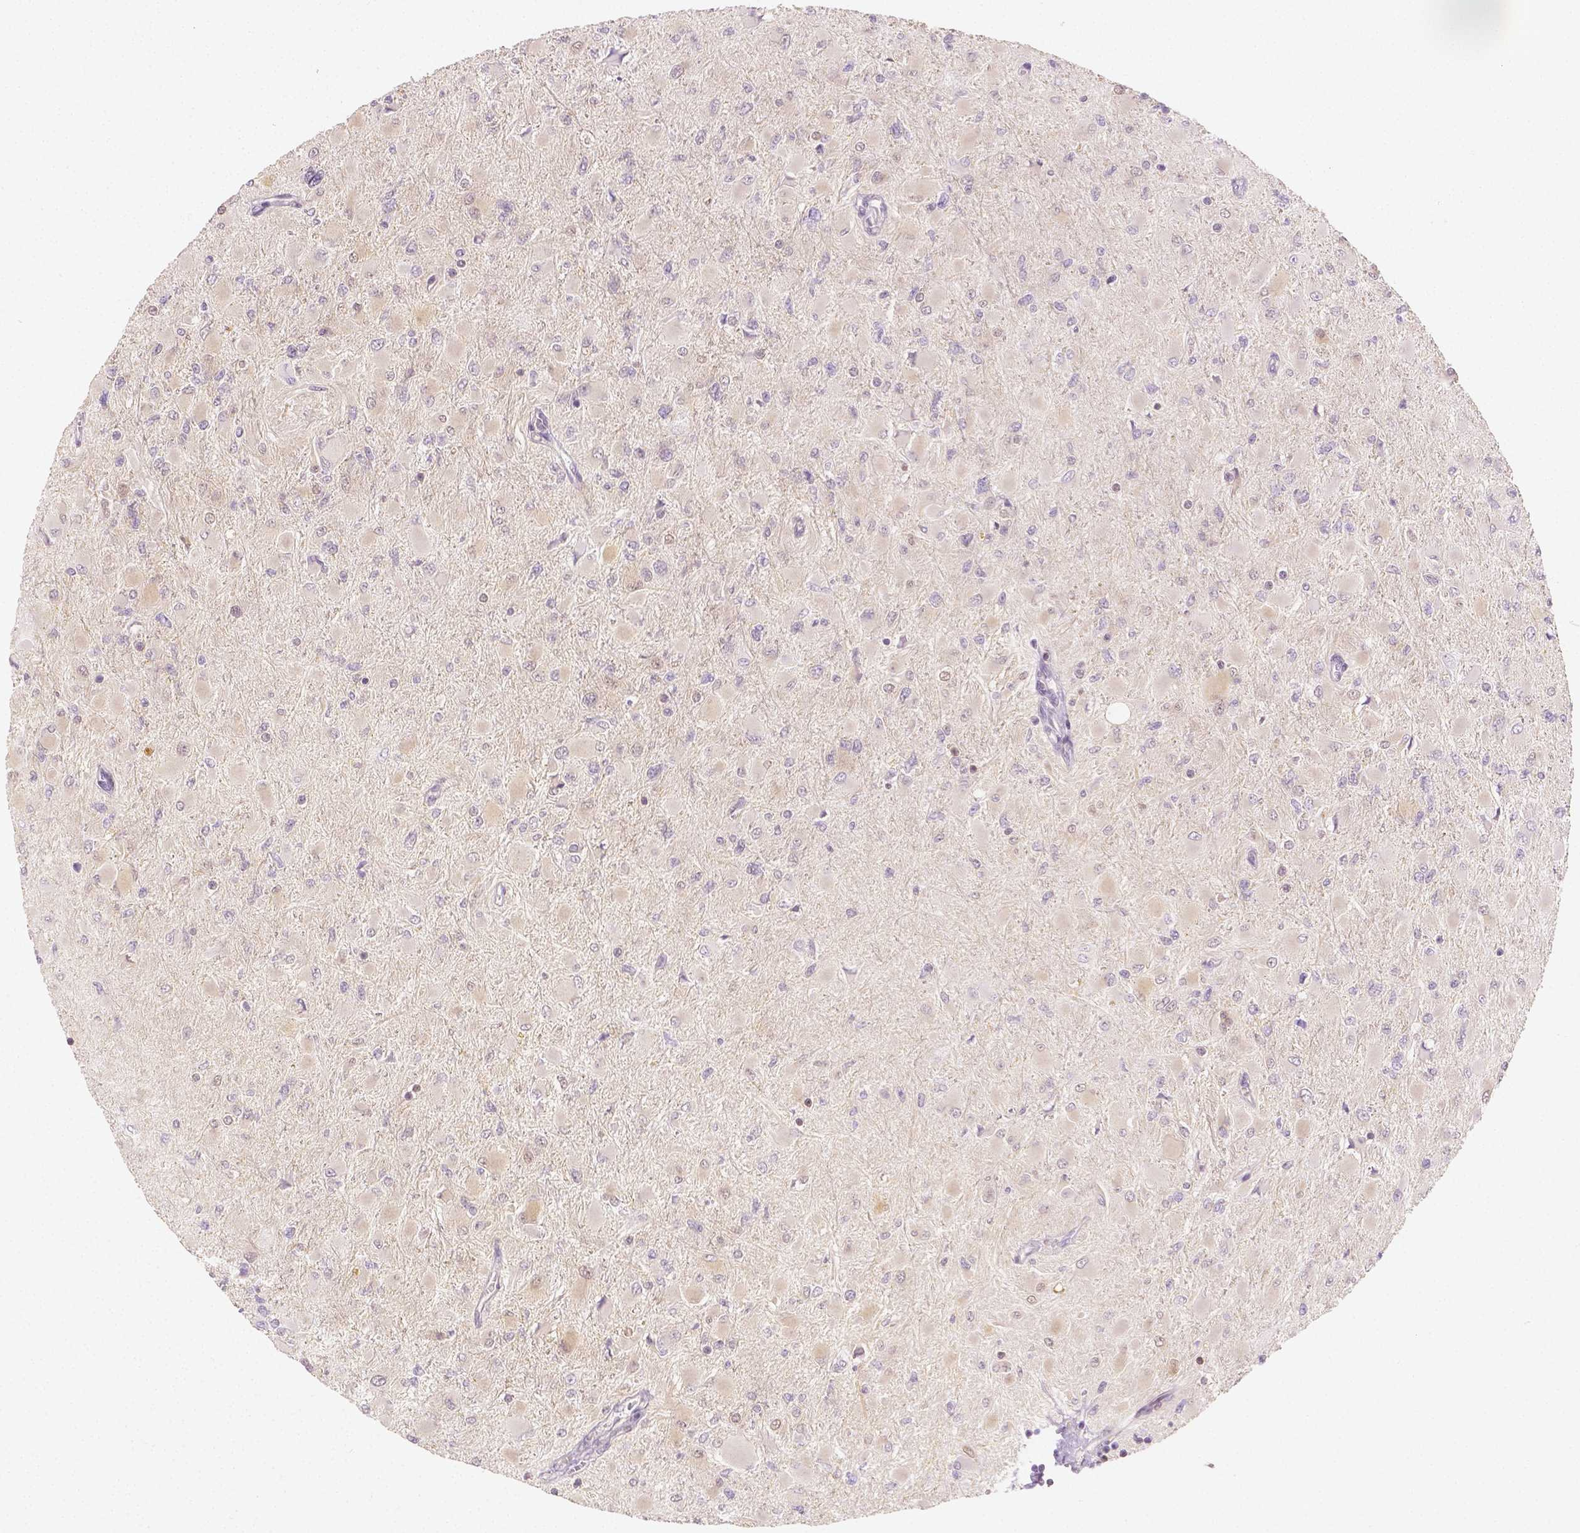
{"staining": {"intensity": "negative", "quantity": "none", "location": "none"}, "tissue": "glioma", "cell_type": "Tumor cells", "image_type": "cancer", "snomed": [{"axis": "morphology", "description": "Glioma, malignant, High grade"}, {"axis": "topography", "description": "Cerebral cortex"}], "caption": "The immunohistochemistry (IHC) histopathology image has no significant staining in tumor cells of malignant glioma (high-grade) tissue.", "gene": "SGTB", "patient": {"sex": "female", "age": 36}}